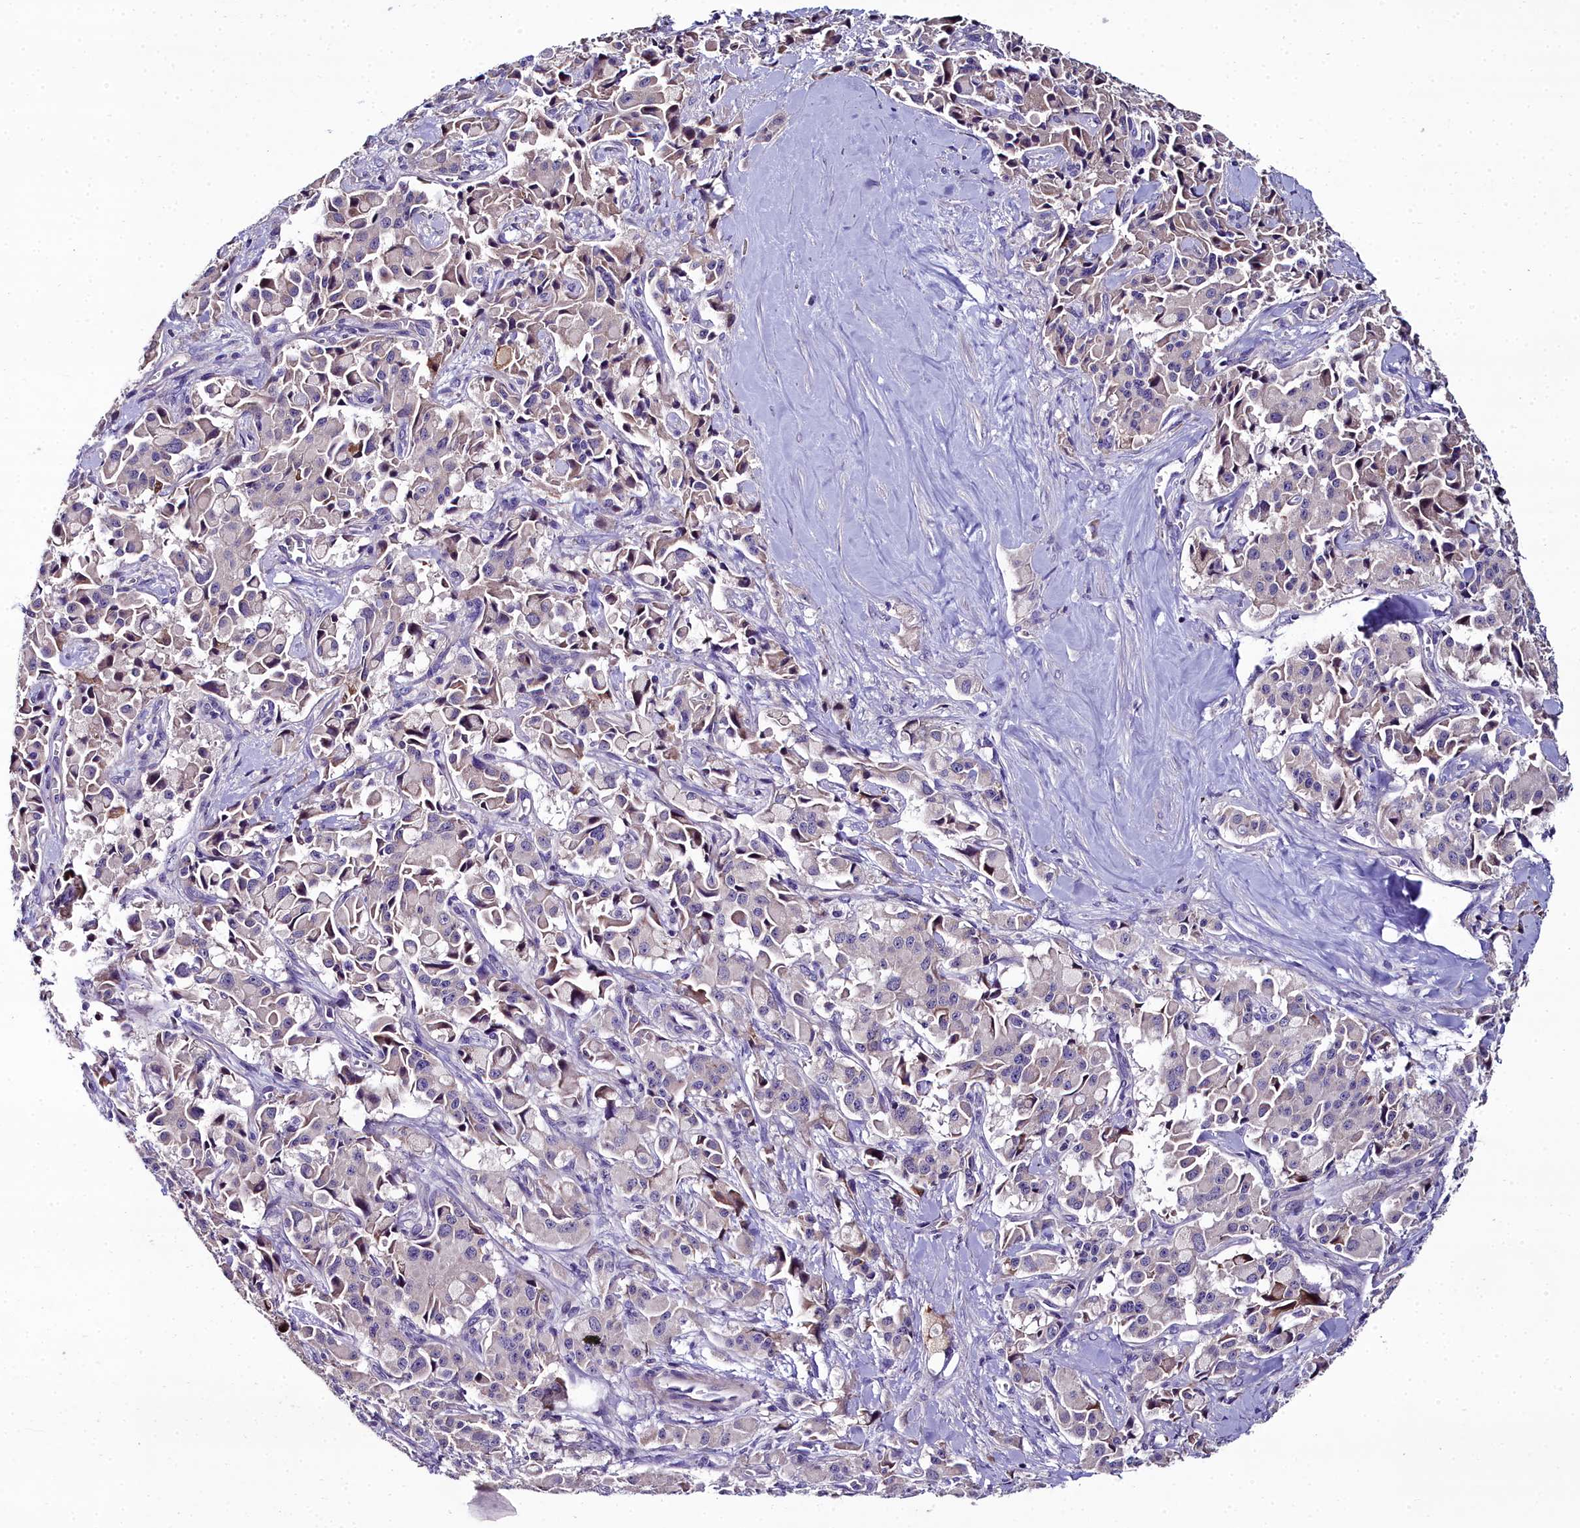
{"staining": {"intensity": "negative", "quantity": "none", "location": "none"}, "tissue": "pancreatic cancer", "cell_type": "Tumor cells", "image_type": "cancer", "snomed": [{"axis": "morphology", "description": "Adenocarcinoma, NOS"}, {"axis": "topography", "description": "Pancreas"}], "caption": "Immunohistochemistry of human pancreatic adenocarcinoma shows no staining in tumor cells. (Brightfield microscopy of DAB immunohistochemistry at high magnification).", "gene": "NT5M", "patient": {"sex": "male", "age": 65}}